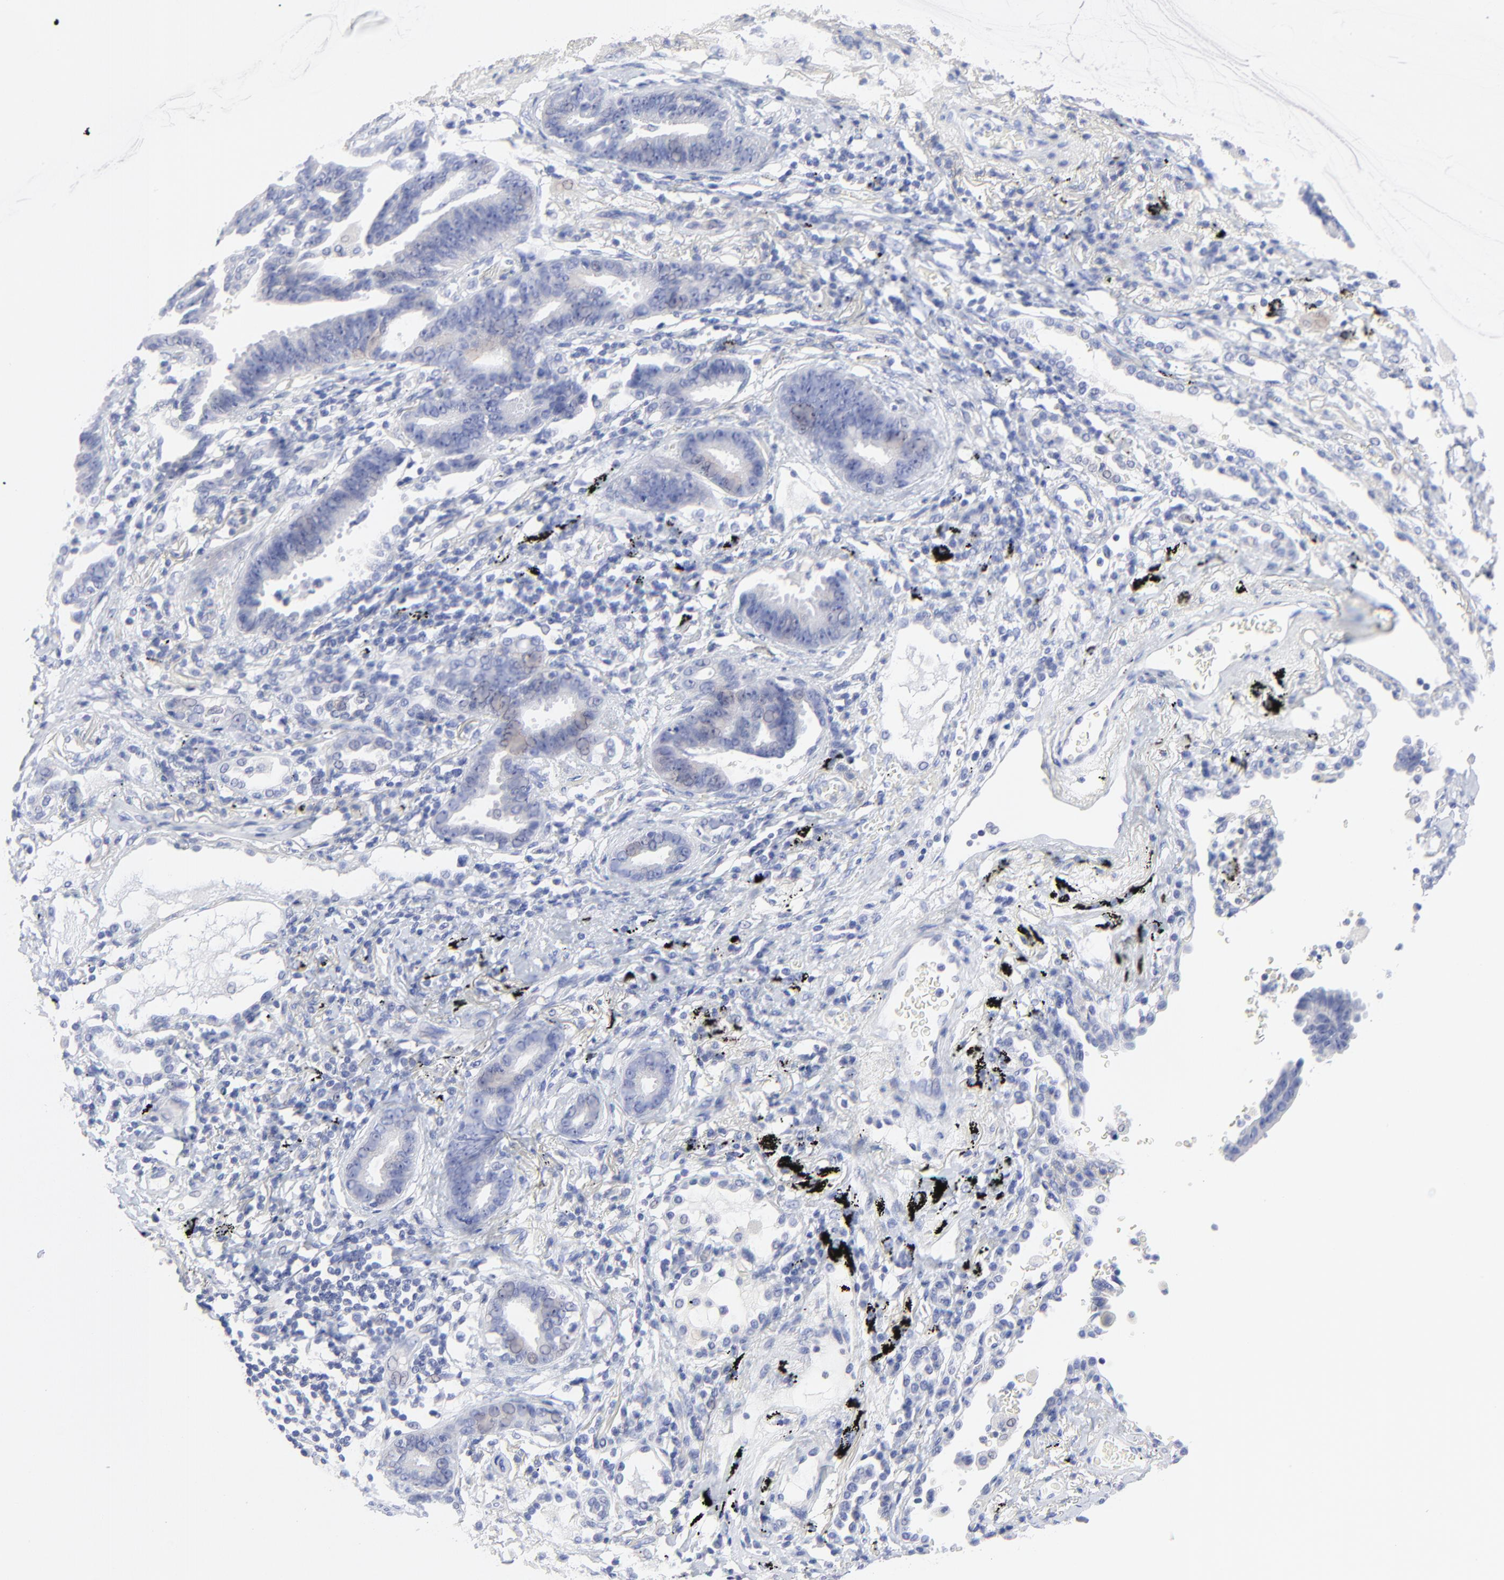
{"staining": {"intensity": "negative", "quantity": "none", "location": "none"}, "tissue": "lung cancer", "cell_type": "Tumor cells", "image_type": "cancer", "snomed": [{"axis": "morphology", "description": "Adenocarcinoma, NOS"}, {"axis": "topography", "description": "Lung"}], "caption": "High power microscopy image of an immunohistochemistry histopathology image of lung adenocarcinoma, revealing no significant positivity in tumor cells. (Brightfield microscopy of DAB immunohistochemistry (IHC) at high magnification).", "gene": "PSD3", "patient": {"sex": "female", "age": 64}}